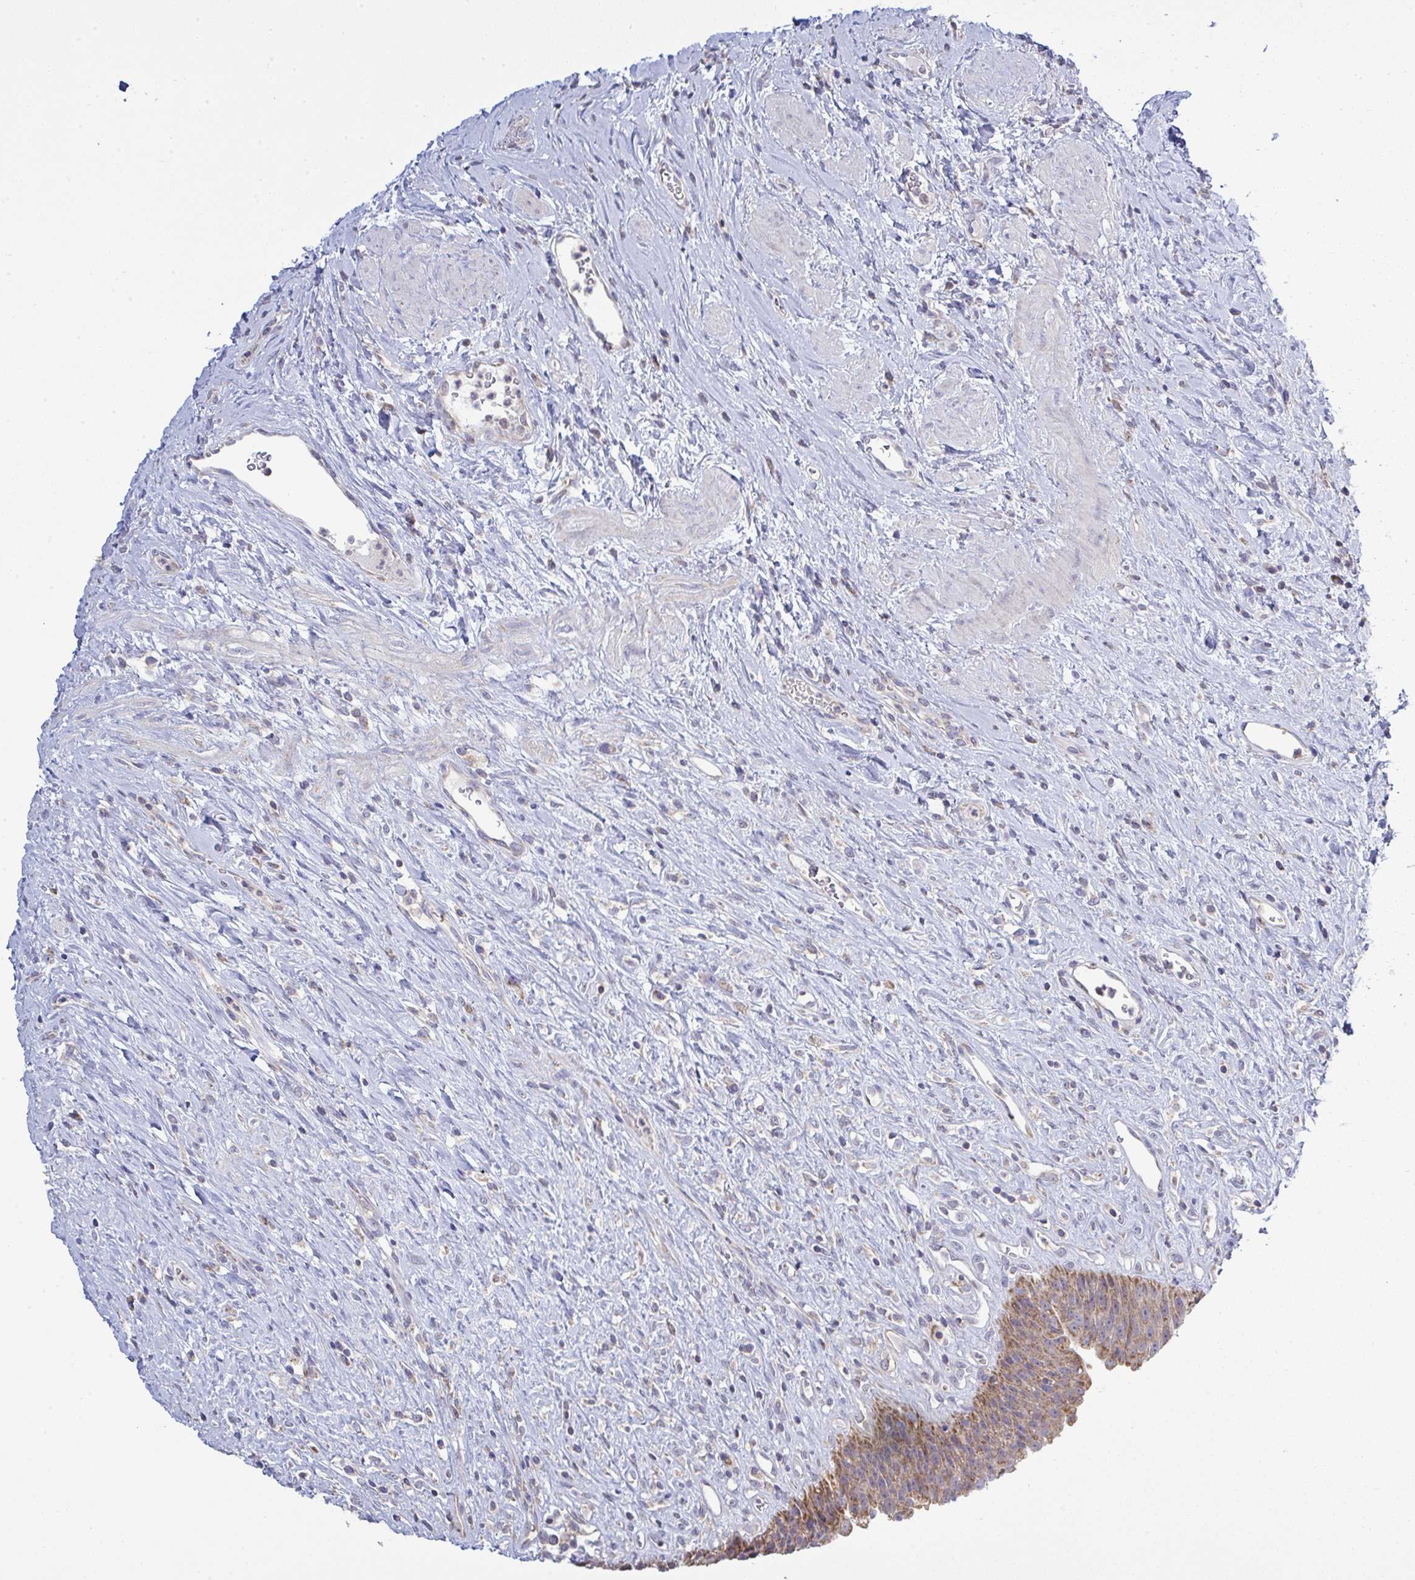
{"staining": {"intensity": "moderate", "quantity": ">75%", "location": "cytoplasmic/membranous"}, "tissue": "urinary bladder", "cell_type": "Urothelial cells", "image_type": "normal", "snomed": [{"axis": "morphology", "description": "Normal tissue, NOS"}, {"axis": "topography", "description": "Urinary bladder"}], "caption": "Urinary bladder stained with DAB immunohistochemistry (IHC) reveals medium levels of moderate cytoplasmic/membranous staining in about >75% of urothelial cells. Immunohistochemistry (ihc) stains the protein in brown and the nuclei are stained blue.", "gene": "NDUFA7", "patient": {"sex": "female", "age": 56}}